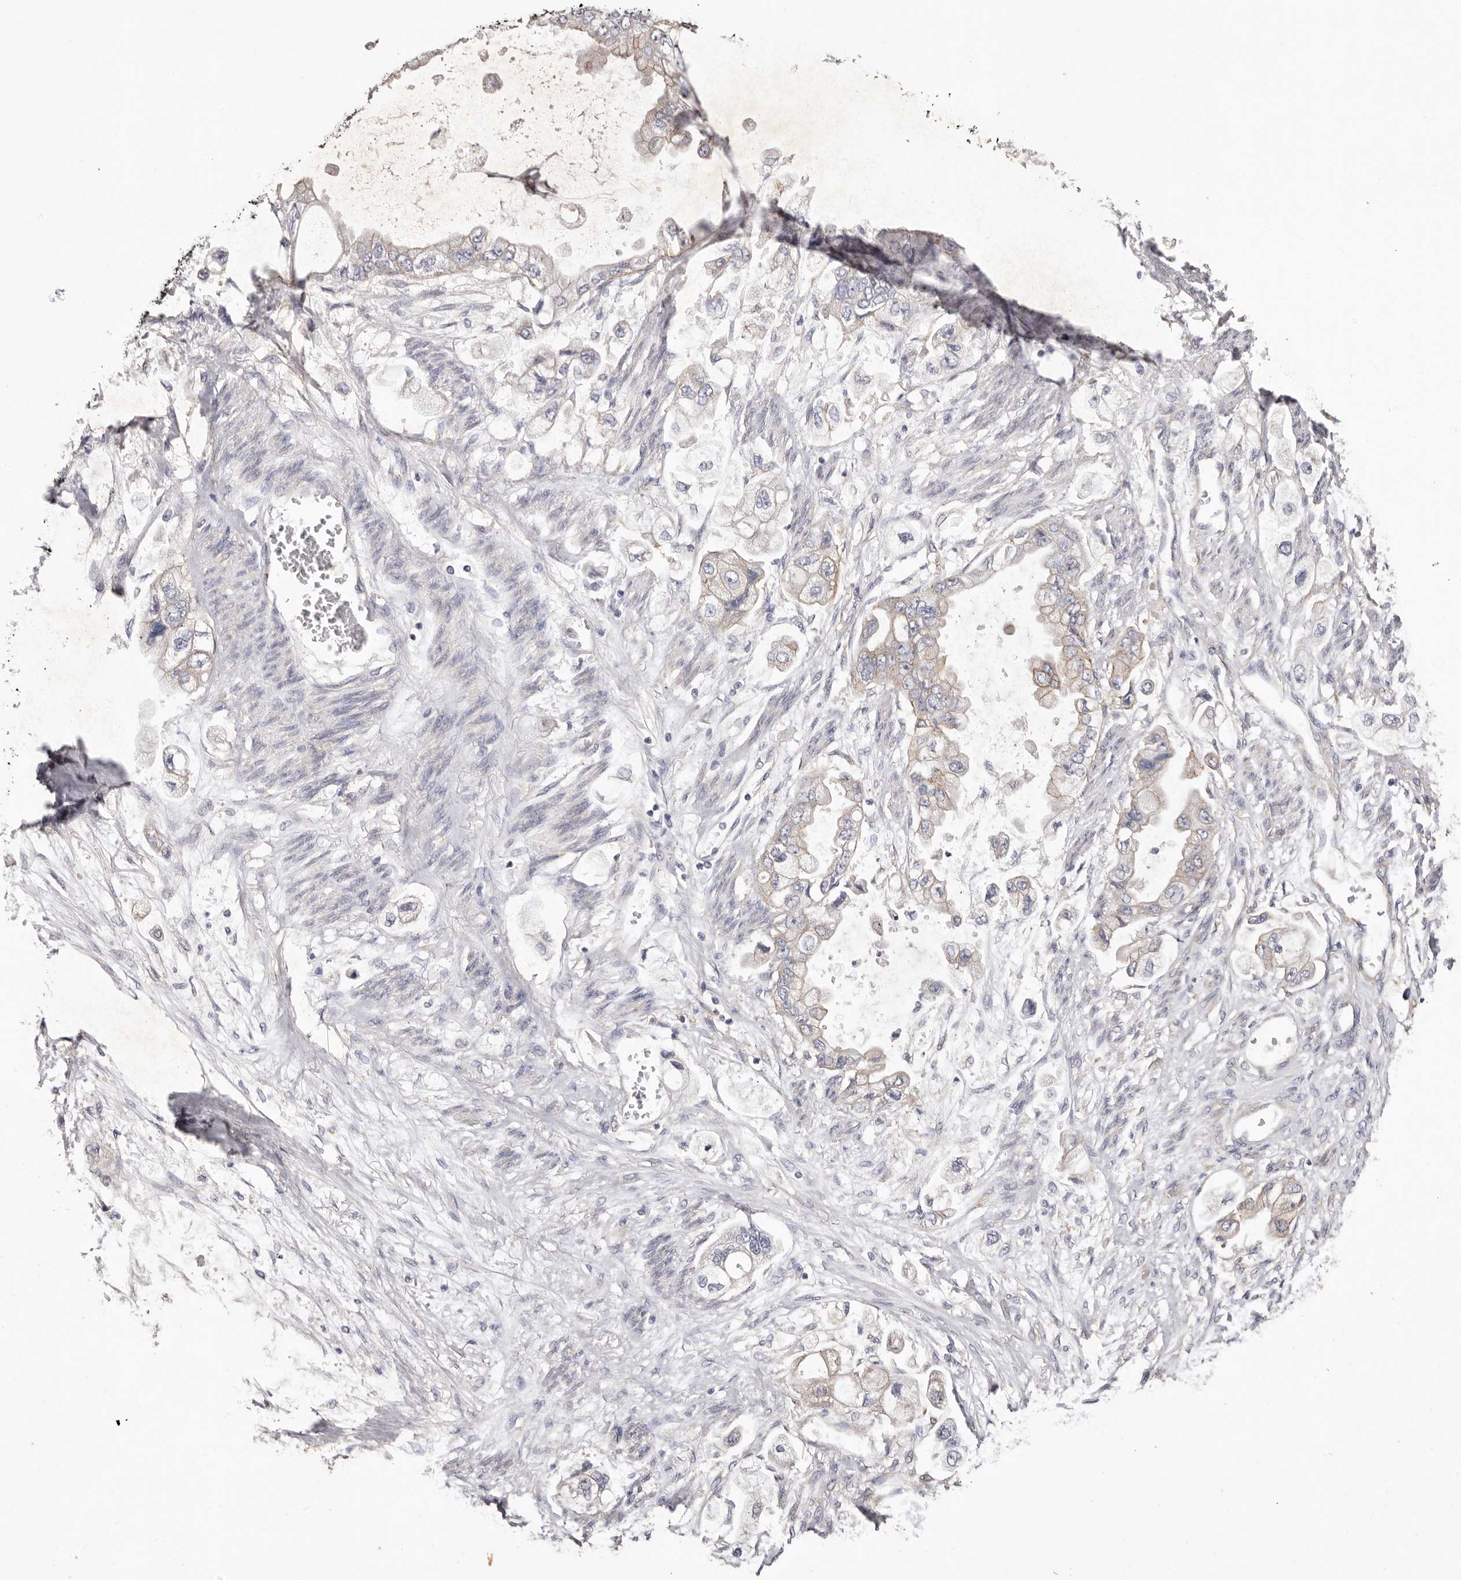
{"staining": {"intensity": "weak", "quantity": "<25%", "location": "cytoplasmic/membranous"}, "tissue": "stomach cancer", "cell_type": "Tumor cells", "image_type": "cancer", "snomed": [{"axis": "morphology", "description": "Adenocarcinoma, NOS"}, {"axis": "topography", "description": "Stomach"}], "caption": "There is no significant positivity in tumor cells of stomach cancer.", "gene": "FAM167B", "patient": {"sex": "male", "age": 62}}